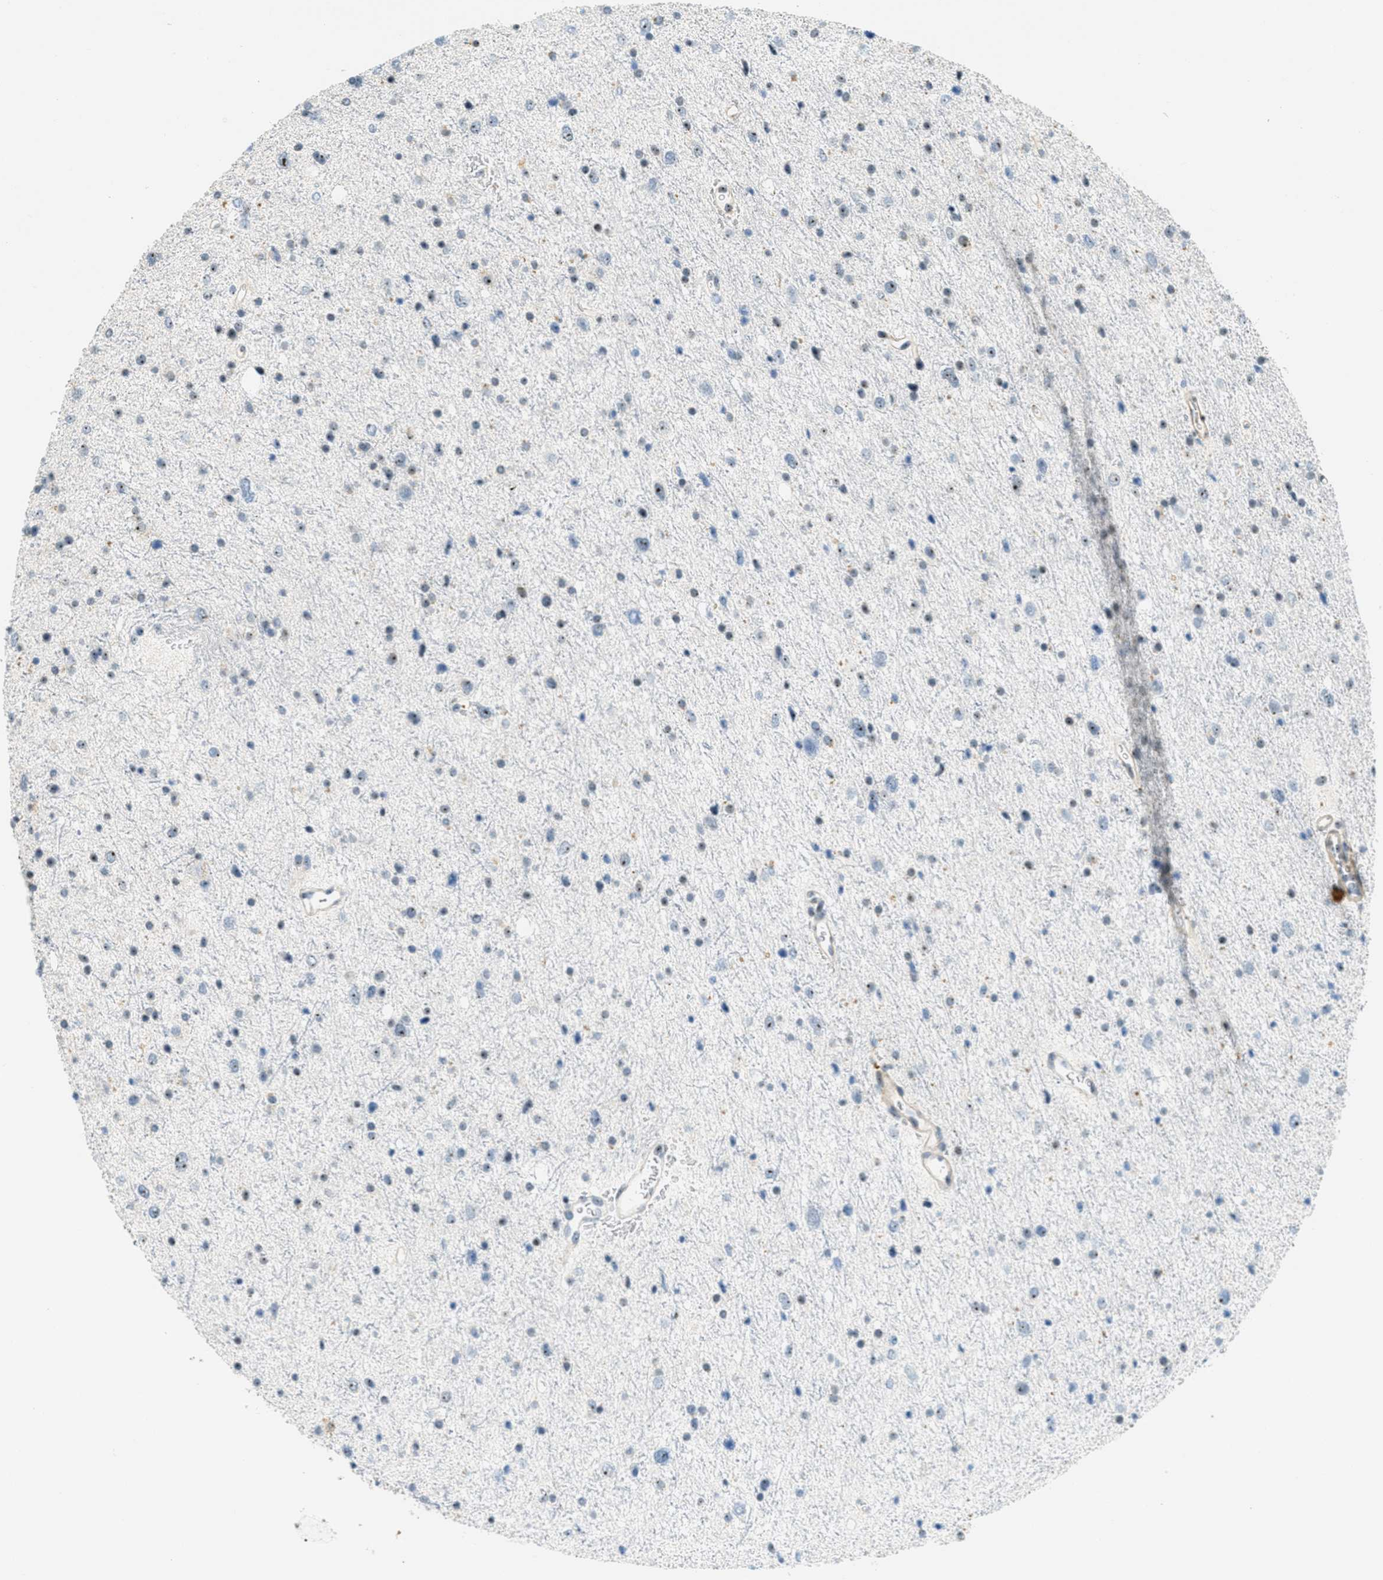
{"staining": {"intensity": "weak", "quantity": "<25%", "location": "nuclear"}, "tissue": "glioma", "cell_type": "Tumor cells", "image_type": "cancer", "snomed": [{"axis": "morphology", "description": "Glioma, malignant, Low grade"}, {"axis": "topography", "description": "Brain"}], "caption": "High magnification brightfield microscopy of glioma stained with DAB (3,3'-diaminobenzidine) (brown) and counterstained with hematoxylin (blue): tumor cells show no significant positivity.", "gene": "DDX47", "patient": {"sex": "female", "age": 37}}